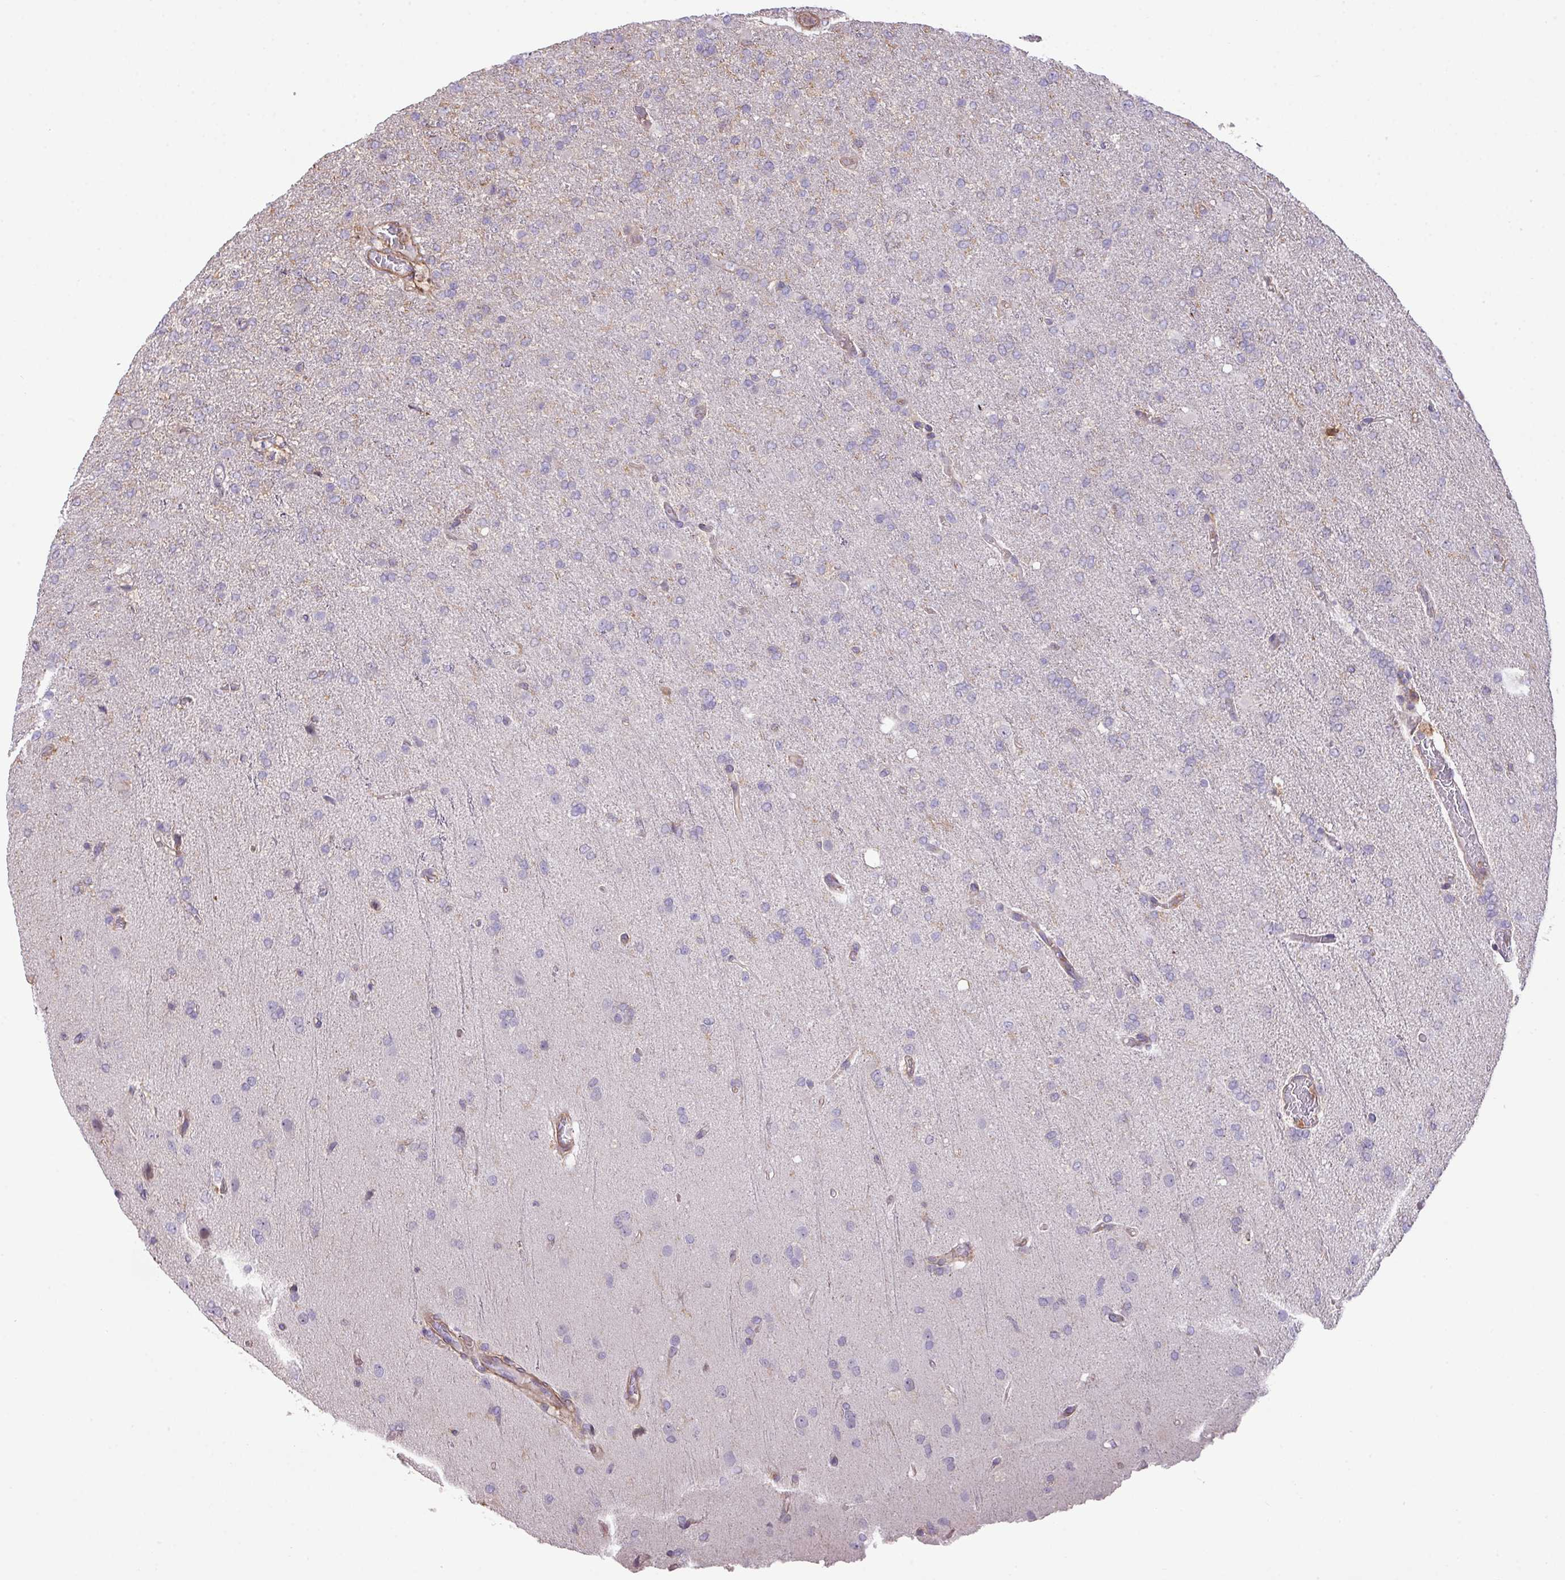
{"staining": {"intensity": "negative", "quantity": "none", "location": "none"}, "tissue": "glioma", "cell_type": "Tumor cells", "image_type": "cancer", "snomed": [{"axis": "morphology", "description": "Glioma, malignant, High grade"}, {"axis": "topography", "description": "Brain"}], "caption": "Immunohistochemical staining of glioma reveals no significant staining in tumor cells.", "gene": "LRRC41", "patient": {"sex": "female", "age": 74}}